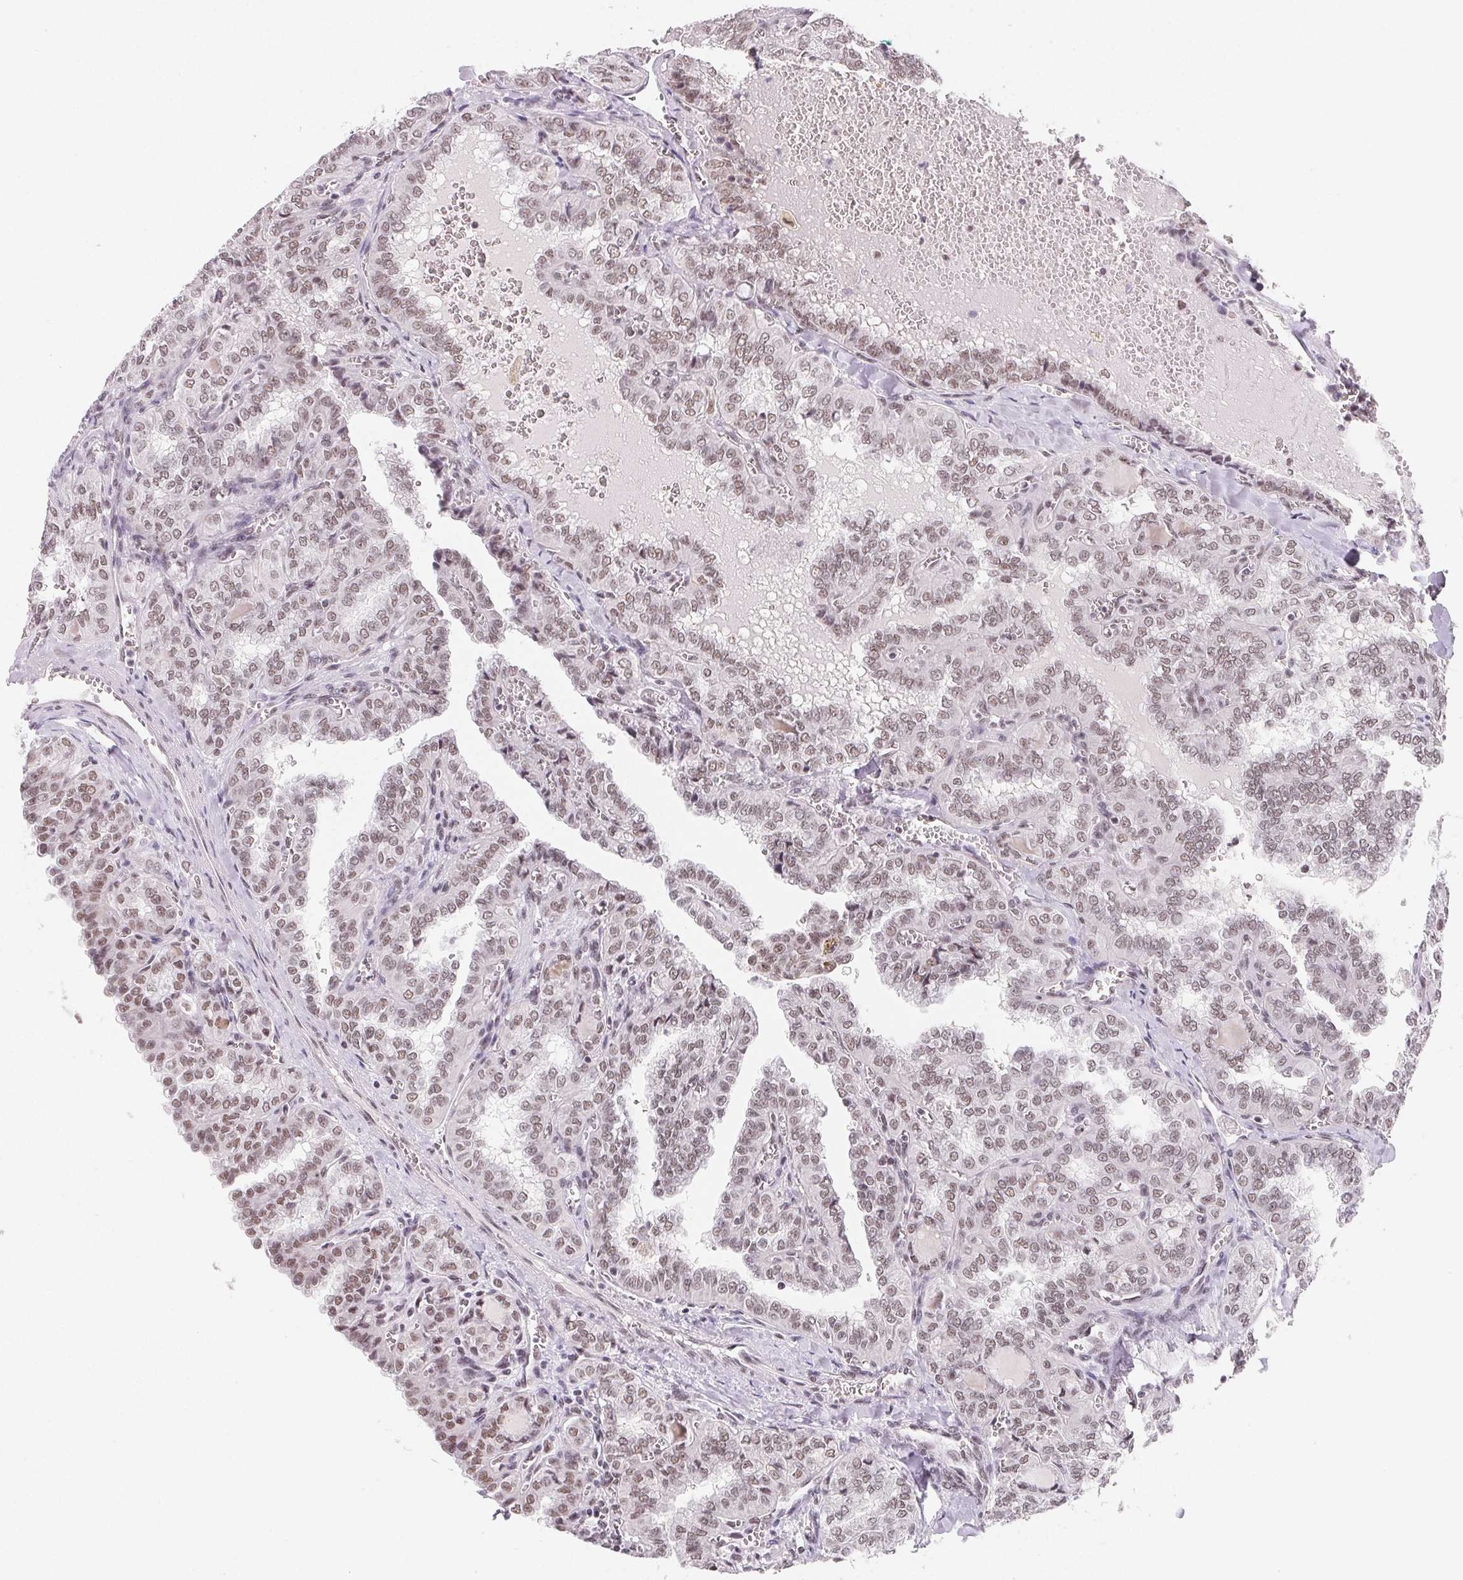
{"staining": {"intensity": "weak", "quantity": ">75%", "location": "nuclear"}, "tissue": "thyroid cancer", "cell_type": "Tumor cells", "image_type": "cancer", "snomed": [{"axis": "morphology", "description": "Papillary adenocarcinoma, NOS"}, {"axis": "topography", "description": "Thyroid gland"}], "caption": "Thyroid cancer was stained to show a protein in brown. There is low levels of weak nuclear staining in about >75% of tumor cells.", "gene": "TCERG1", "patient": {"sex": "female", "age": 41}}